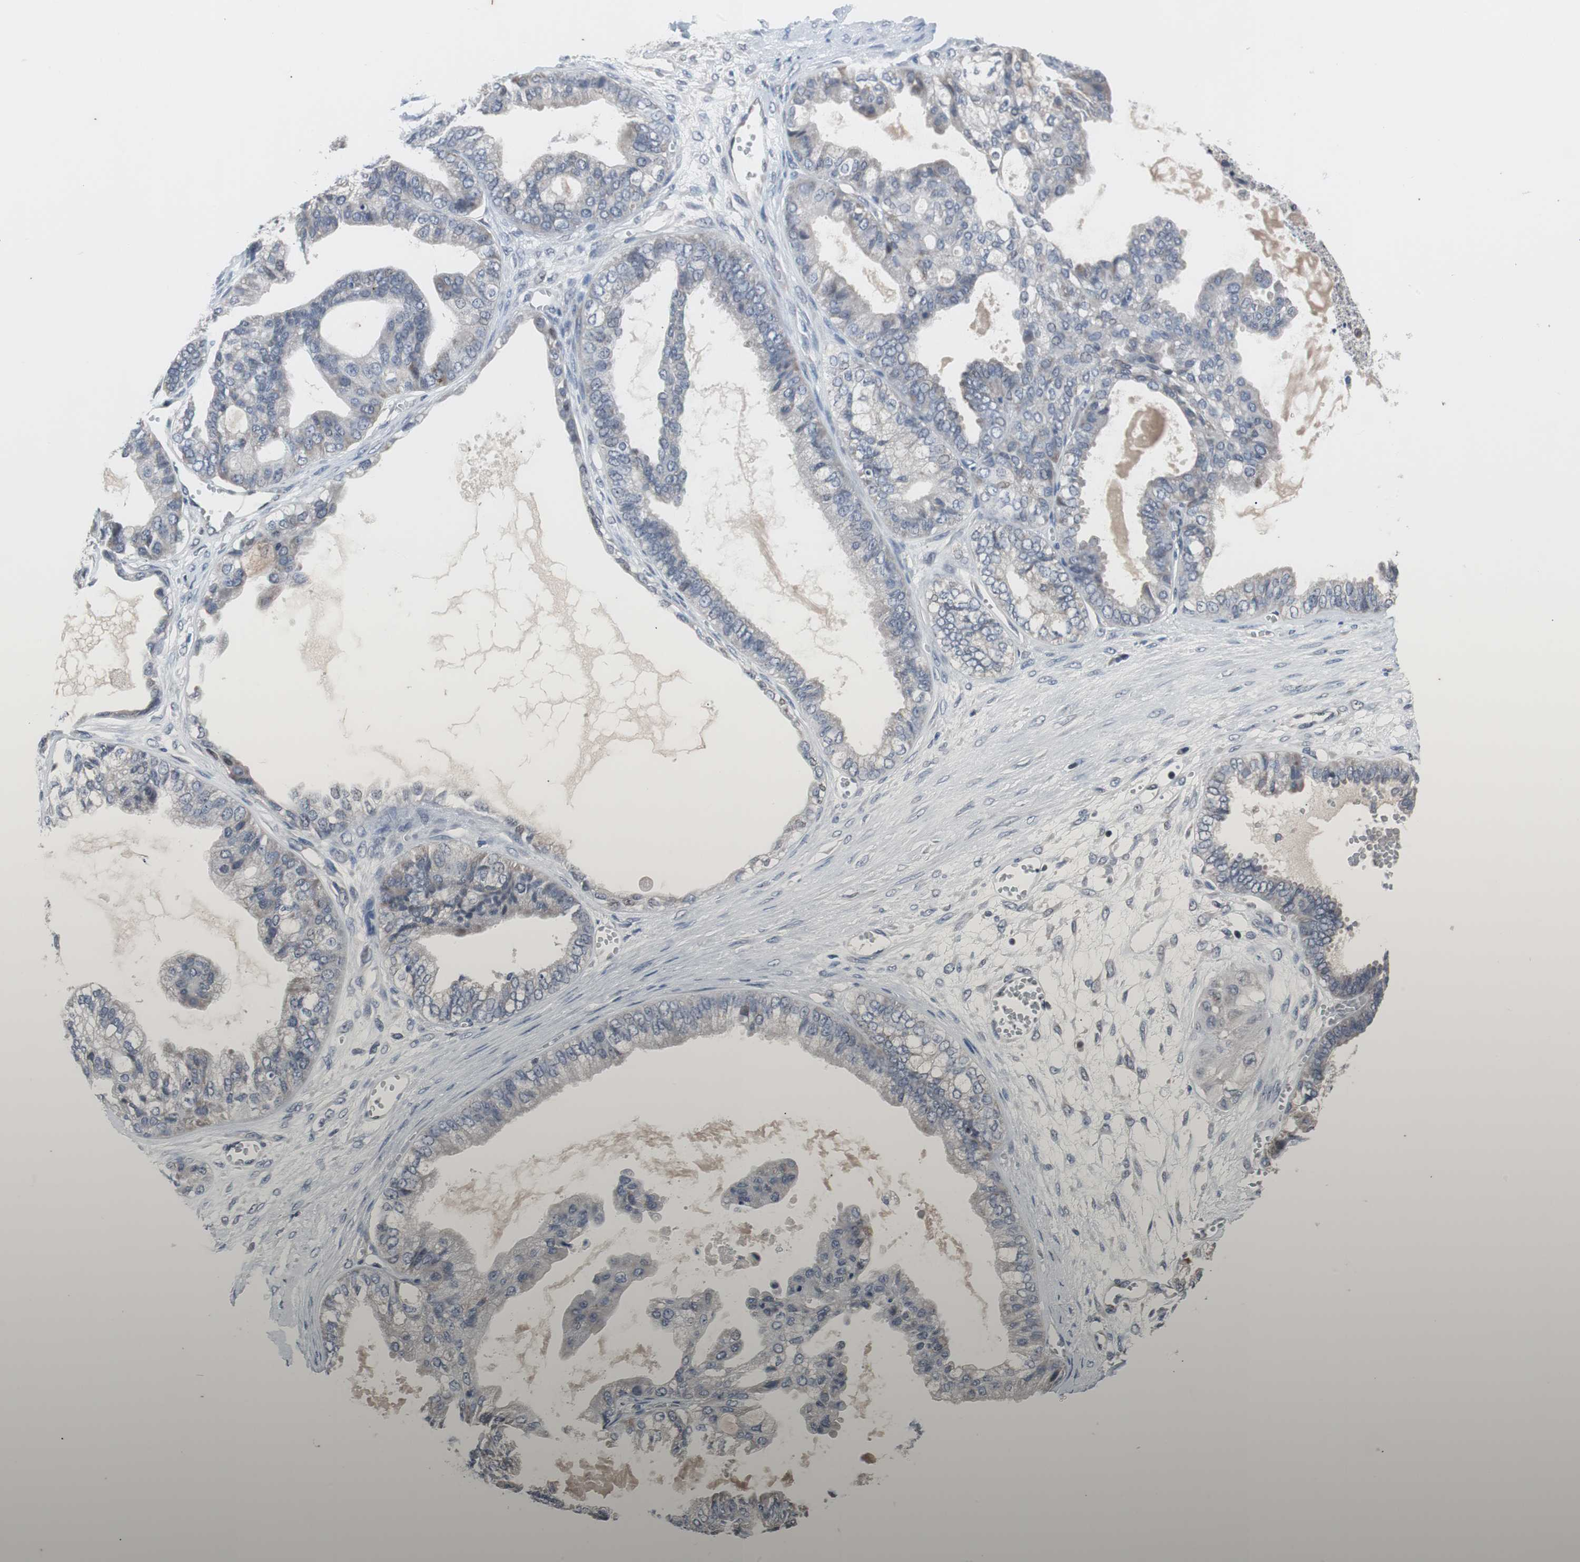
{"staining": {"intensity": "weak", "quantity": "<25%", "location": "nuclear"}, "tissue": "ovarian cancer", "cell_type": "Tumor cells", "image_type": "cancer", "snomed": [{"axis": "morphology", "description": "Carcinoma, NOS"}, {"axis": "morphology", "description": "Carcinoma, endometroid"}, {"axis": "topography", "description": "Ovary"}], "caption": "Photomicrograph shows no significant protein expression in tumor cells of ovarian endometroid carcinoma.", "gene": "TP63", "patient": {"sex": "female", "age": 50}}